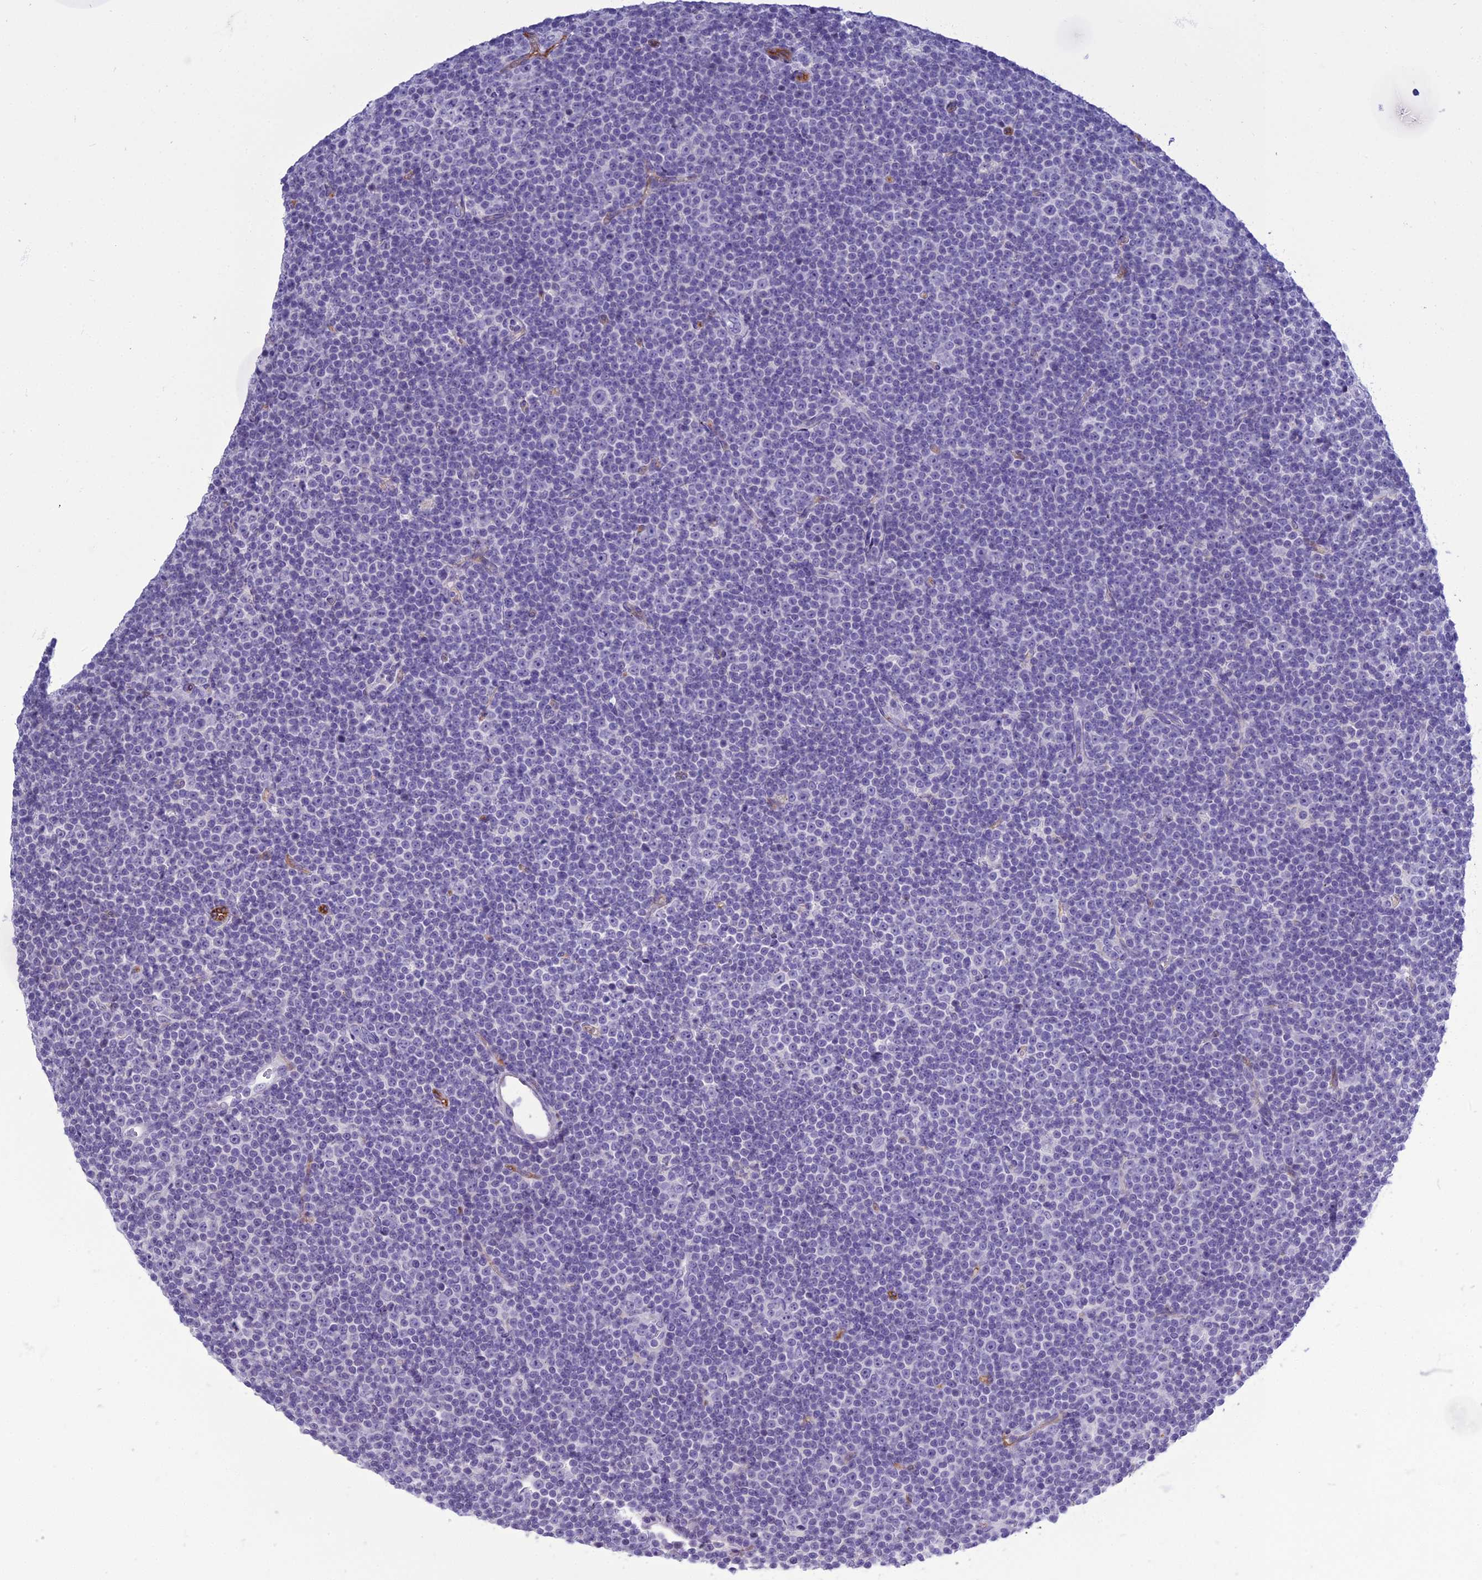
{"staining": {"intensity": "negative", "quantity": "none", "location": "none"}, "tissue": "lymphoma", "cell_type": "Tumor cells", "image_type": "cancer", "snomed": [{"axis": "morphology", "description": "Malignant lymphoma, non-Hodgkin's type, Low grade"}, {"axis": "topography", "description": "Lymph node"}], "caption": "Human lymphoma stained for a protein using immunohistochemistry reveals no positivity in tumor cells.", "gene": "ACE", "patient": {"sex": "female", "age": 67}}